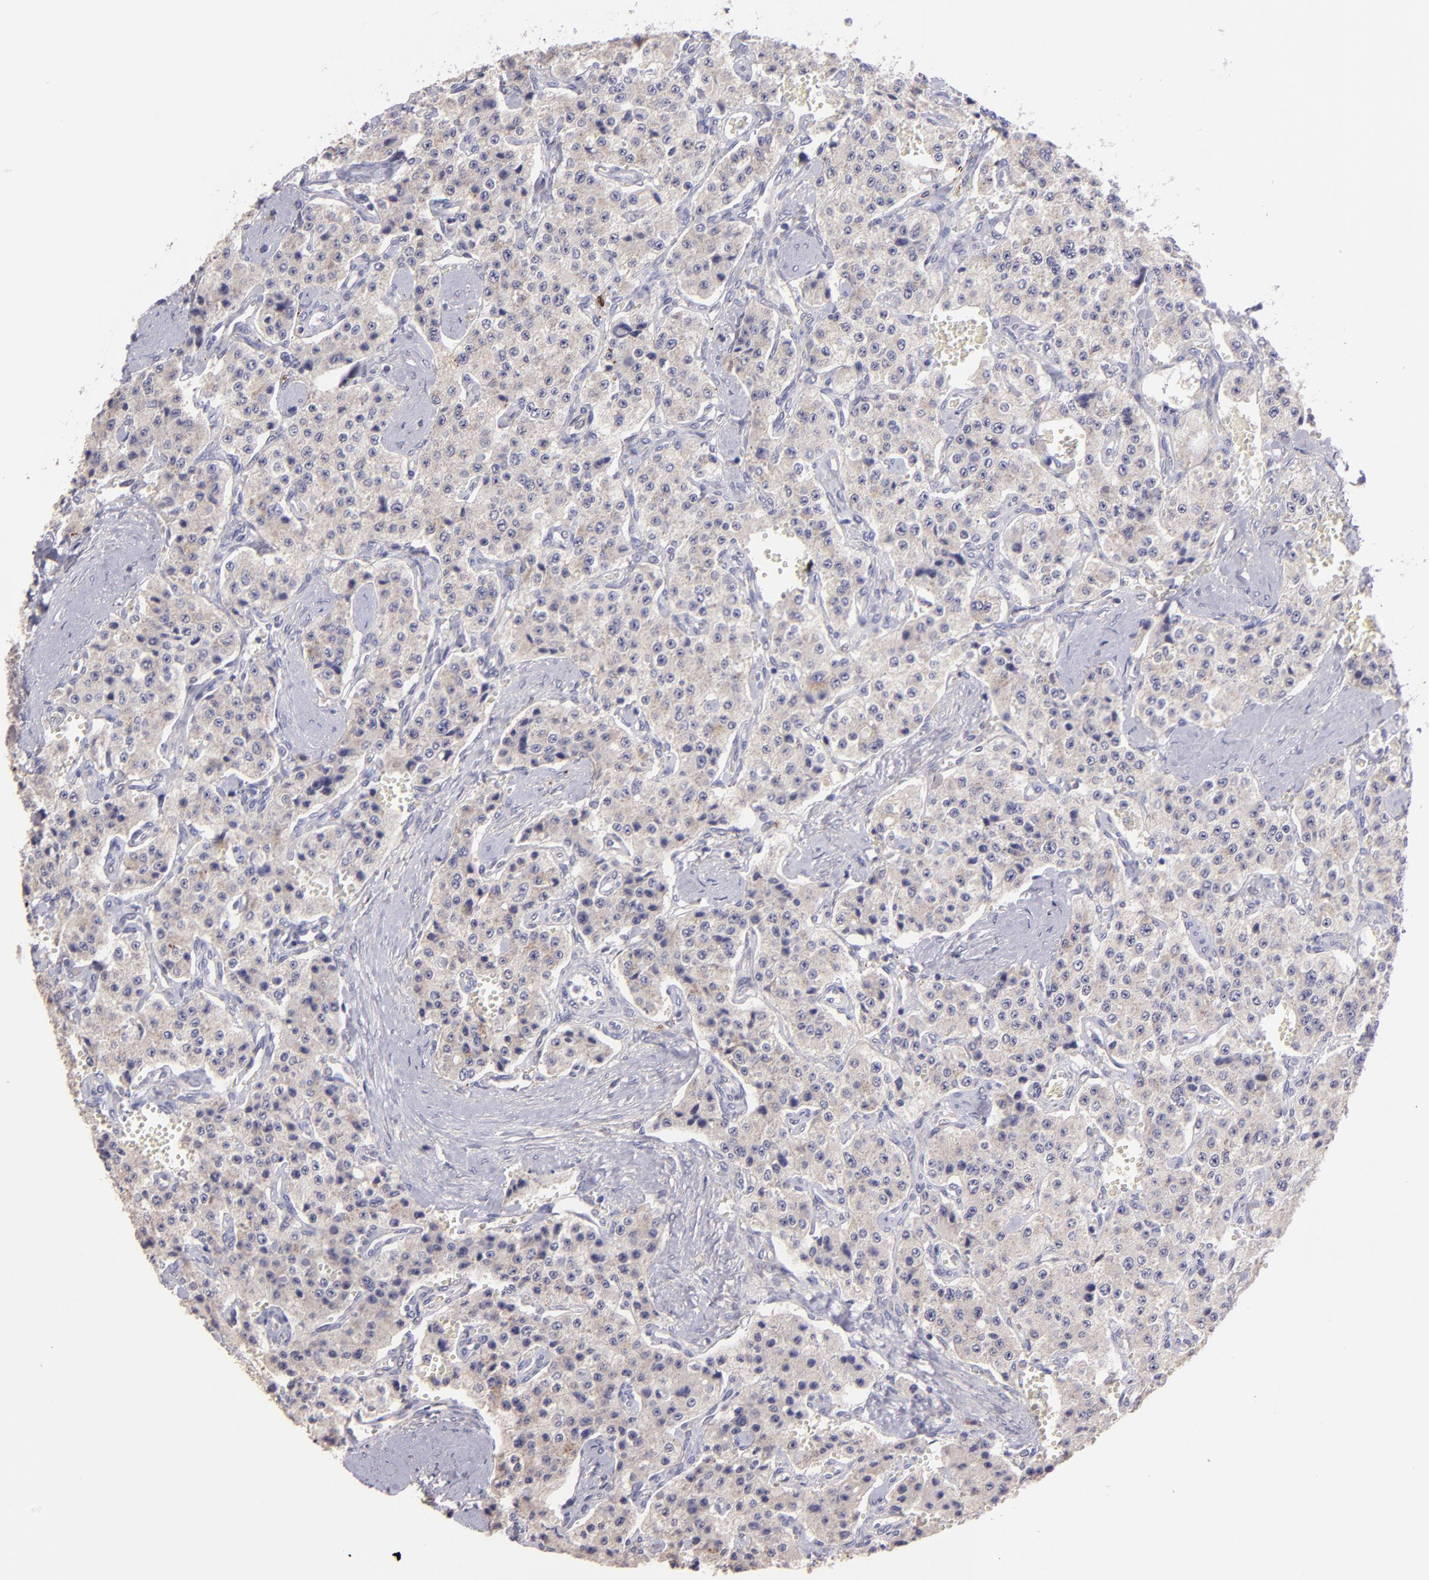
{"staining": {"intensity": "weak", "quantity": "<25%", "location": "cytoplasmic/membranous"}, "tissue": "carcinoid", "cell_type": "Tumor cells", "image_type": "cancer", "snomed": [{"axis": "morphology", "description": "Carcinoid, malignant, NOS"}, {"axis": "topography", "description": "Small intestine"}], "caption": "Carcinoid was stained to show a protein in brown. There is no significant staining in tumor cells.", "gene": "PAPPA", "patient": {"sex": "male", "age": 52}}